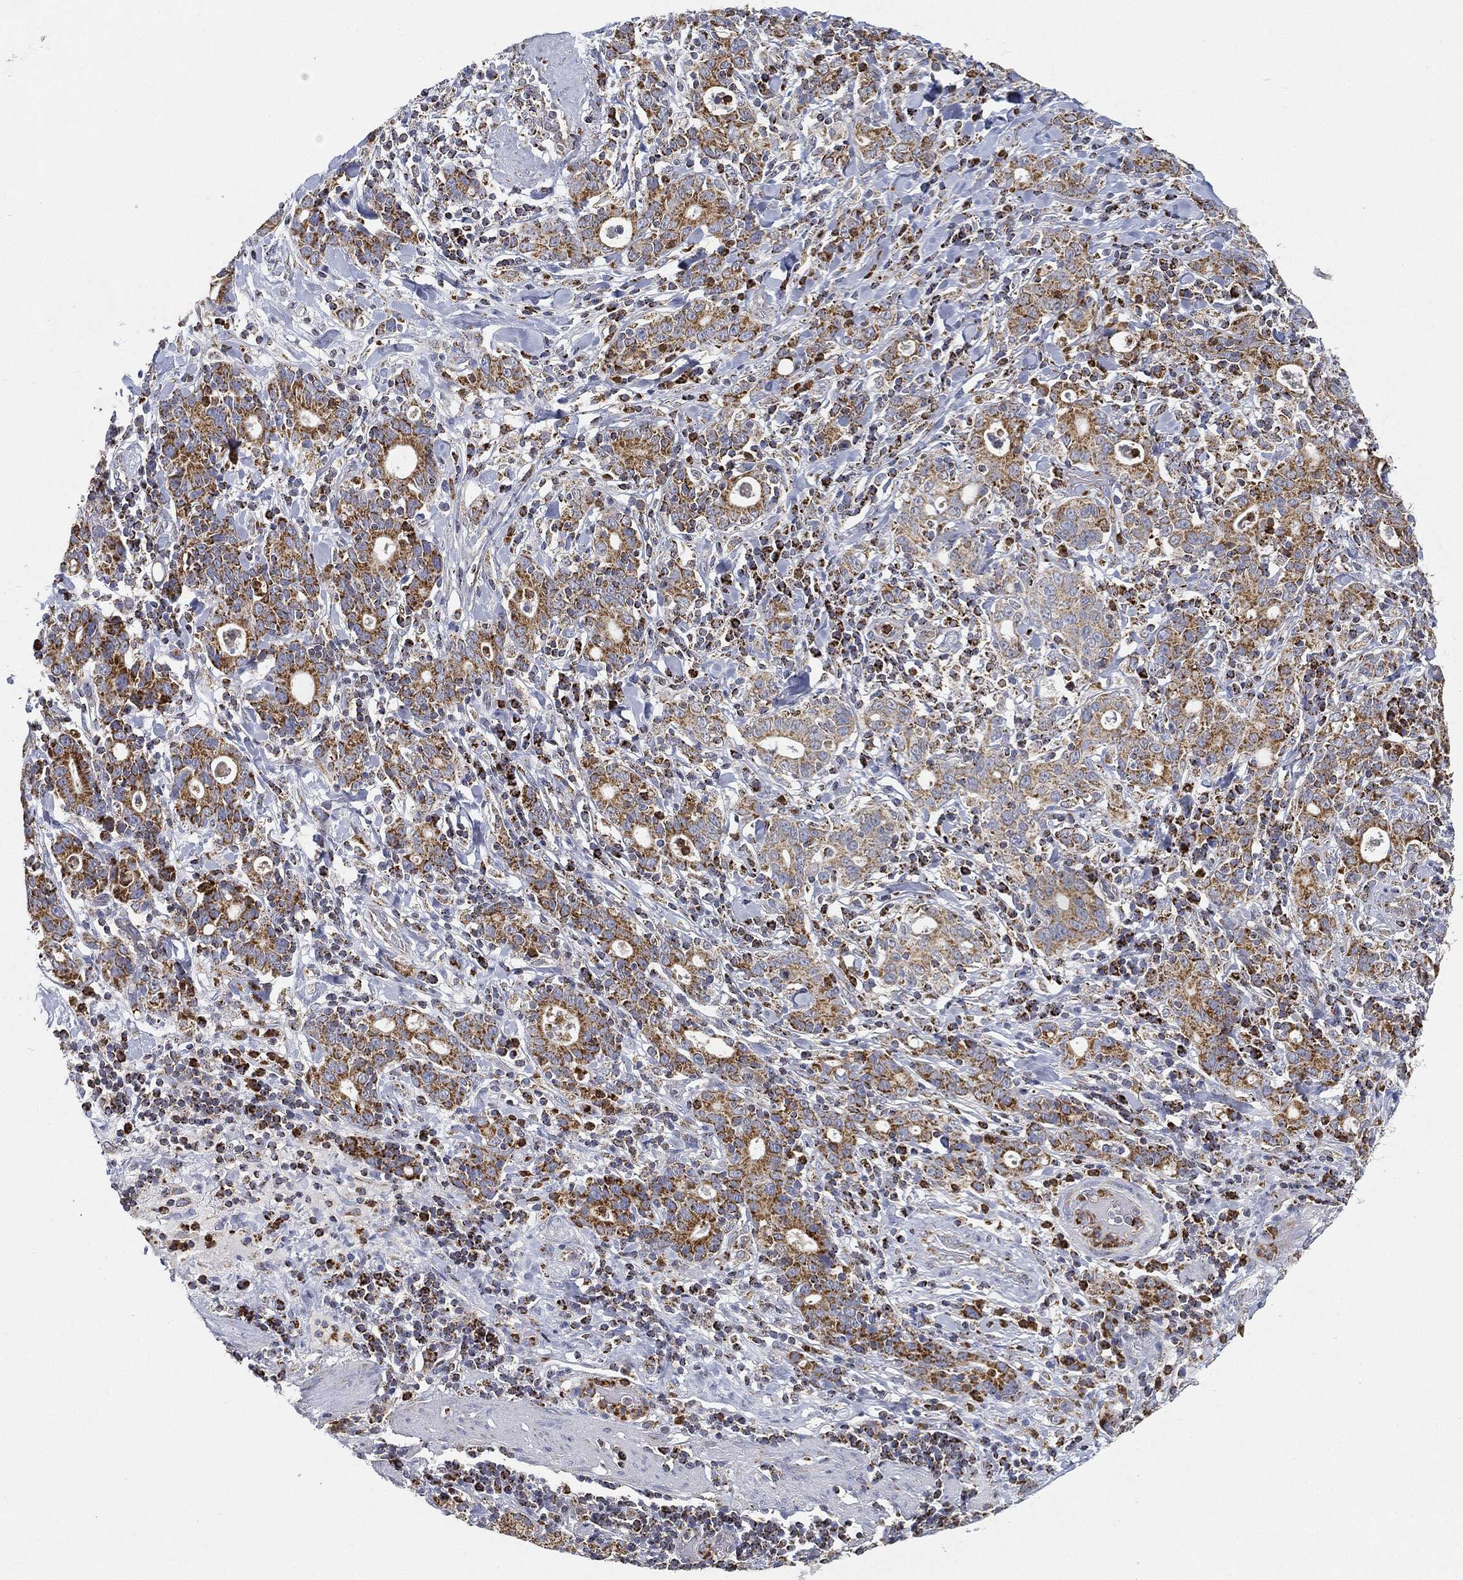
{"staining": {"intensity": "strong", "quantity": ">75%", "location": "cytoplasmic/membranous"}, "tissue": "stomach cancer", "cell_type": "Tumor cells", "image_type": "cancer", "snomed": [{"axis": "morphology", "description": "Adenocarcinoma, NOS"}, {"axis": "topography", "description": "Stomach"}], "caption": "Immunohistochemical staining of human stomach cancer demonstrates high levels of strong cytoplasmic/membranous protein expression in about >75% of tumor cells.", "gene": "CAPN15", "patient": {"sex": "male", "age": 79}}